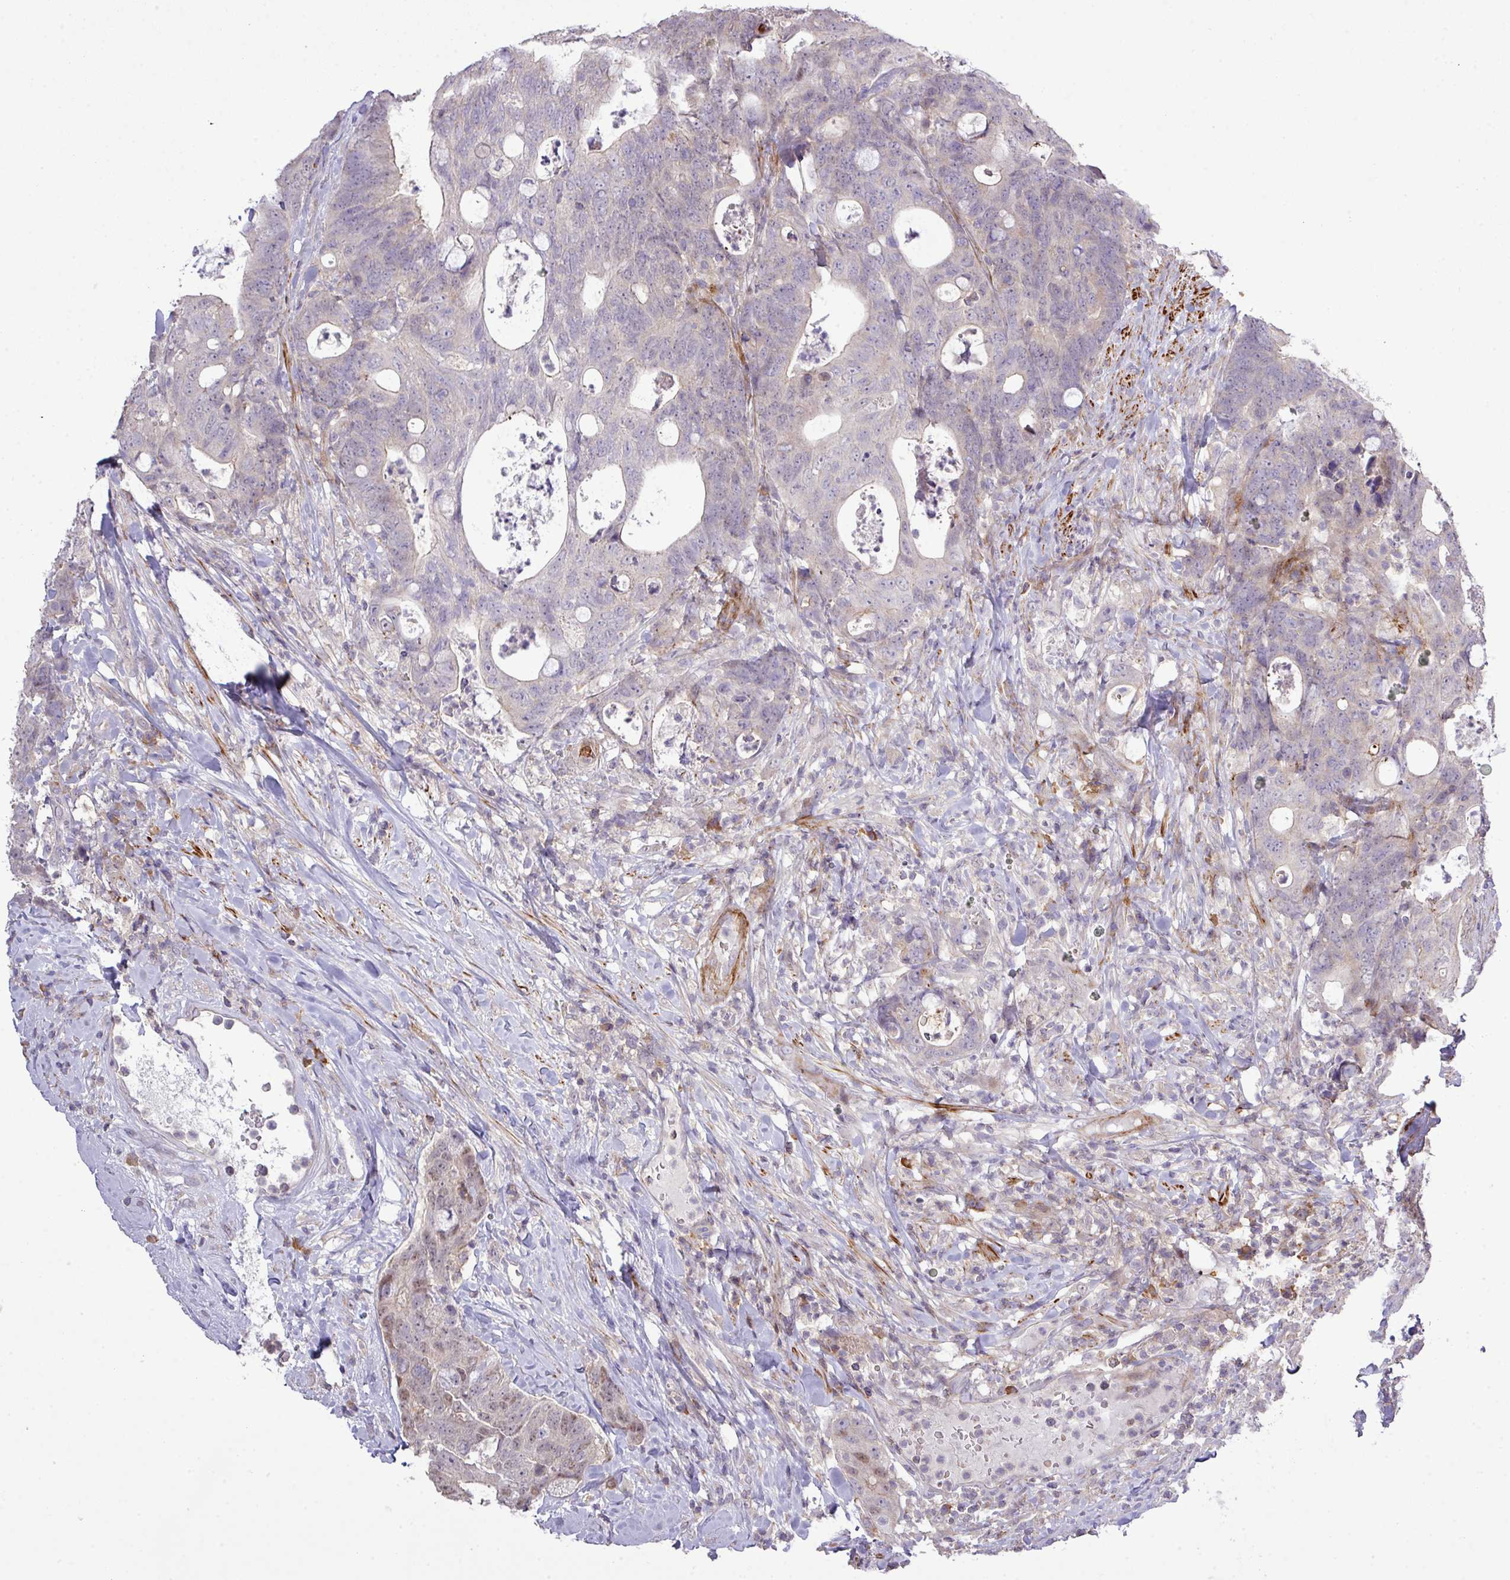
{"staining": {"intensity": "negative", "quantity": "none", "location": "none"}, "tissue": "colorectal cancer", "cell_type": "Tumor cells", "image_type": "cancer", "snomed": [{"axis": "morphology", "description": "Adenocarcinoma, NOS"}, {"axis": "topography", "description": "Colon"}], "caption": "Adenocarcinoma (colorectal) was stained to show a protein in brown. There is no significant expression in tumor cells.", "gene": "TPRA1", "patient": {"sex": "female", "age": 82}}